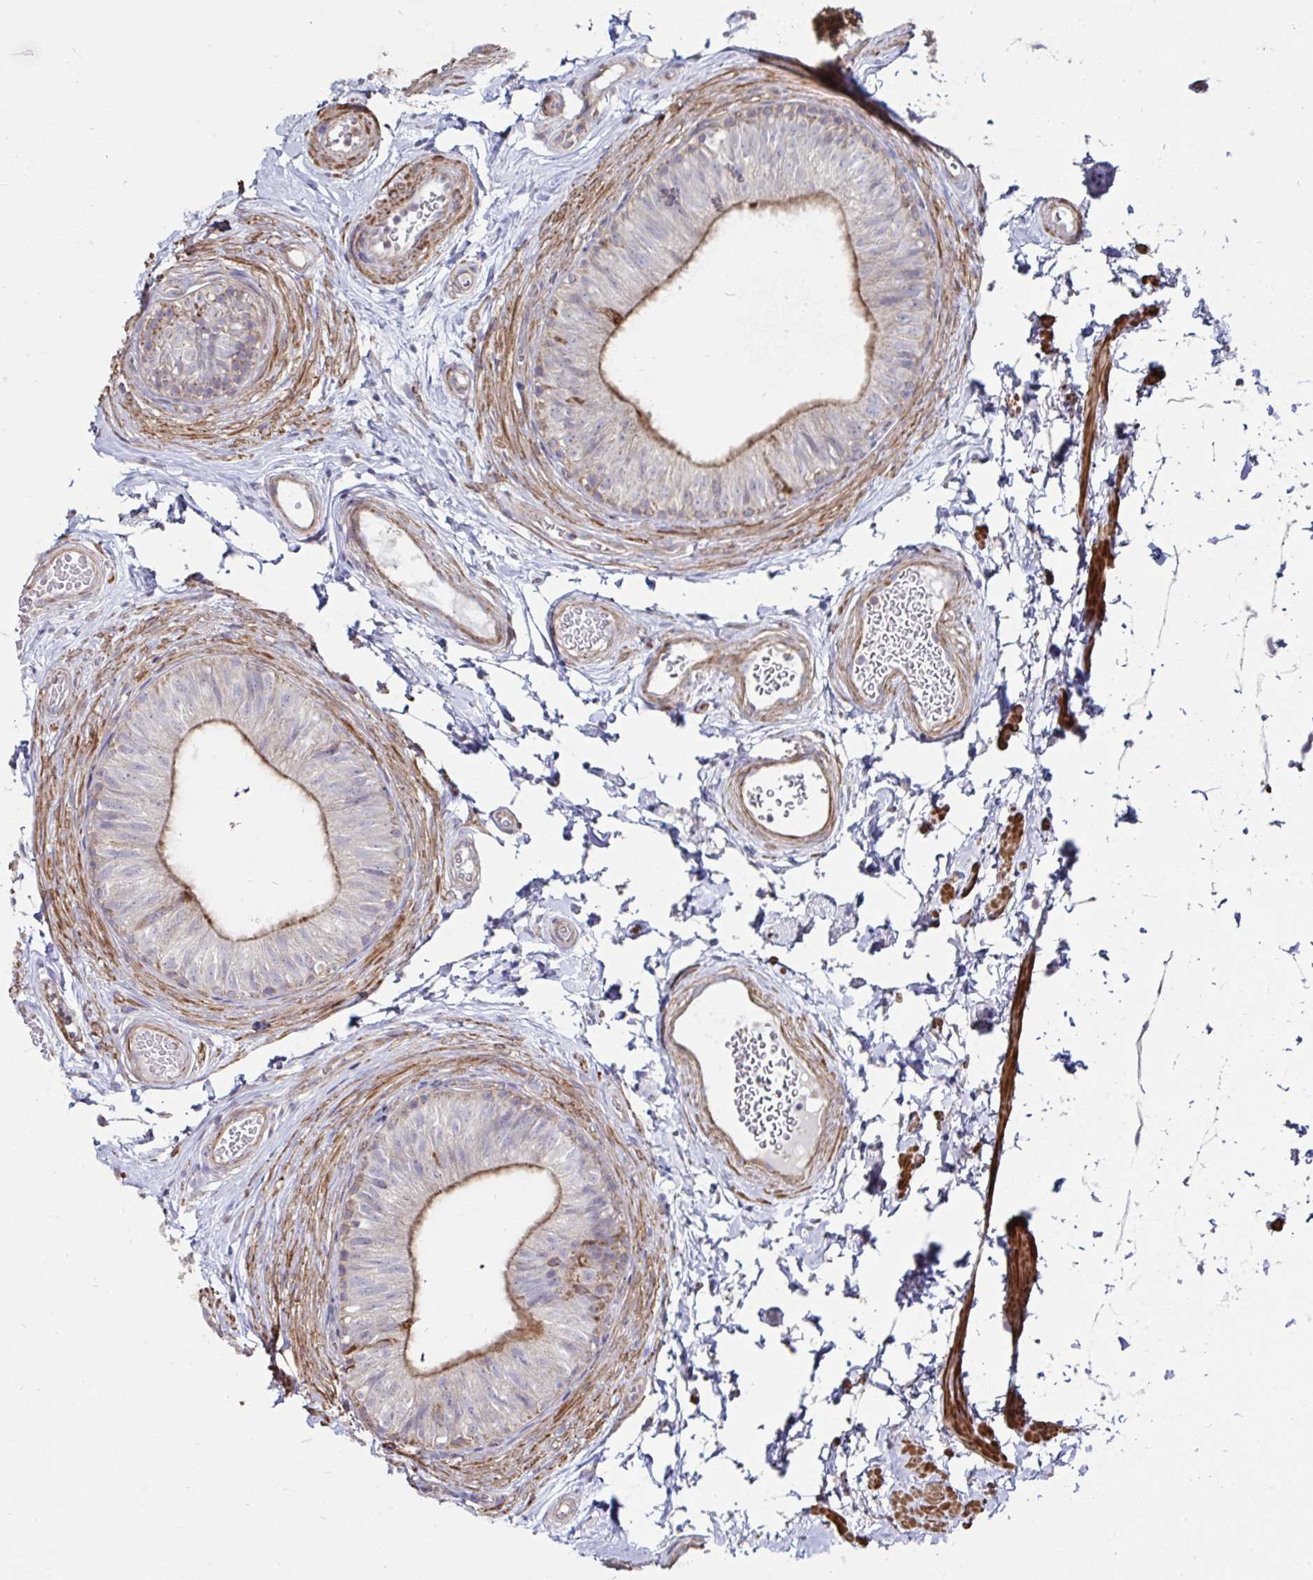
{"staining": {"intensity": "moderate", "quantity": "25%-75%", "location": "cytoplasmic/membranous"}, "tissue": "epididymis", "cell_type": "Glandular cells", "image_type": "normal", "snomed": [{"axis": "morphology", "description": "Normal tissue, NOS"}, {"axis": "topography", "description": "Epididymis, spermatic cord, NOS"}, {"axis": "topography", "description": "Epididymis"}, {"axis": "topography", "description": "Peripheral nerve tissue"}], "caption": "DAB immunohistochemical staining of unremarkable epididymis demonstrates moderate cytoplasmic/membranous protein staining in approximately 25%-75% of glandular cells. Immunohistochemistry stains the protein of interest in brown and the nuclei are stained blue.", "gene": "DZANK1", "patient": {"sex": "male", "age": 29}}